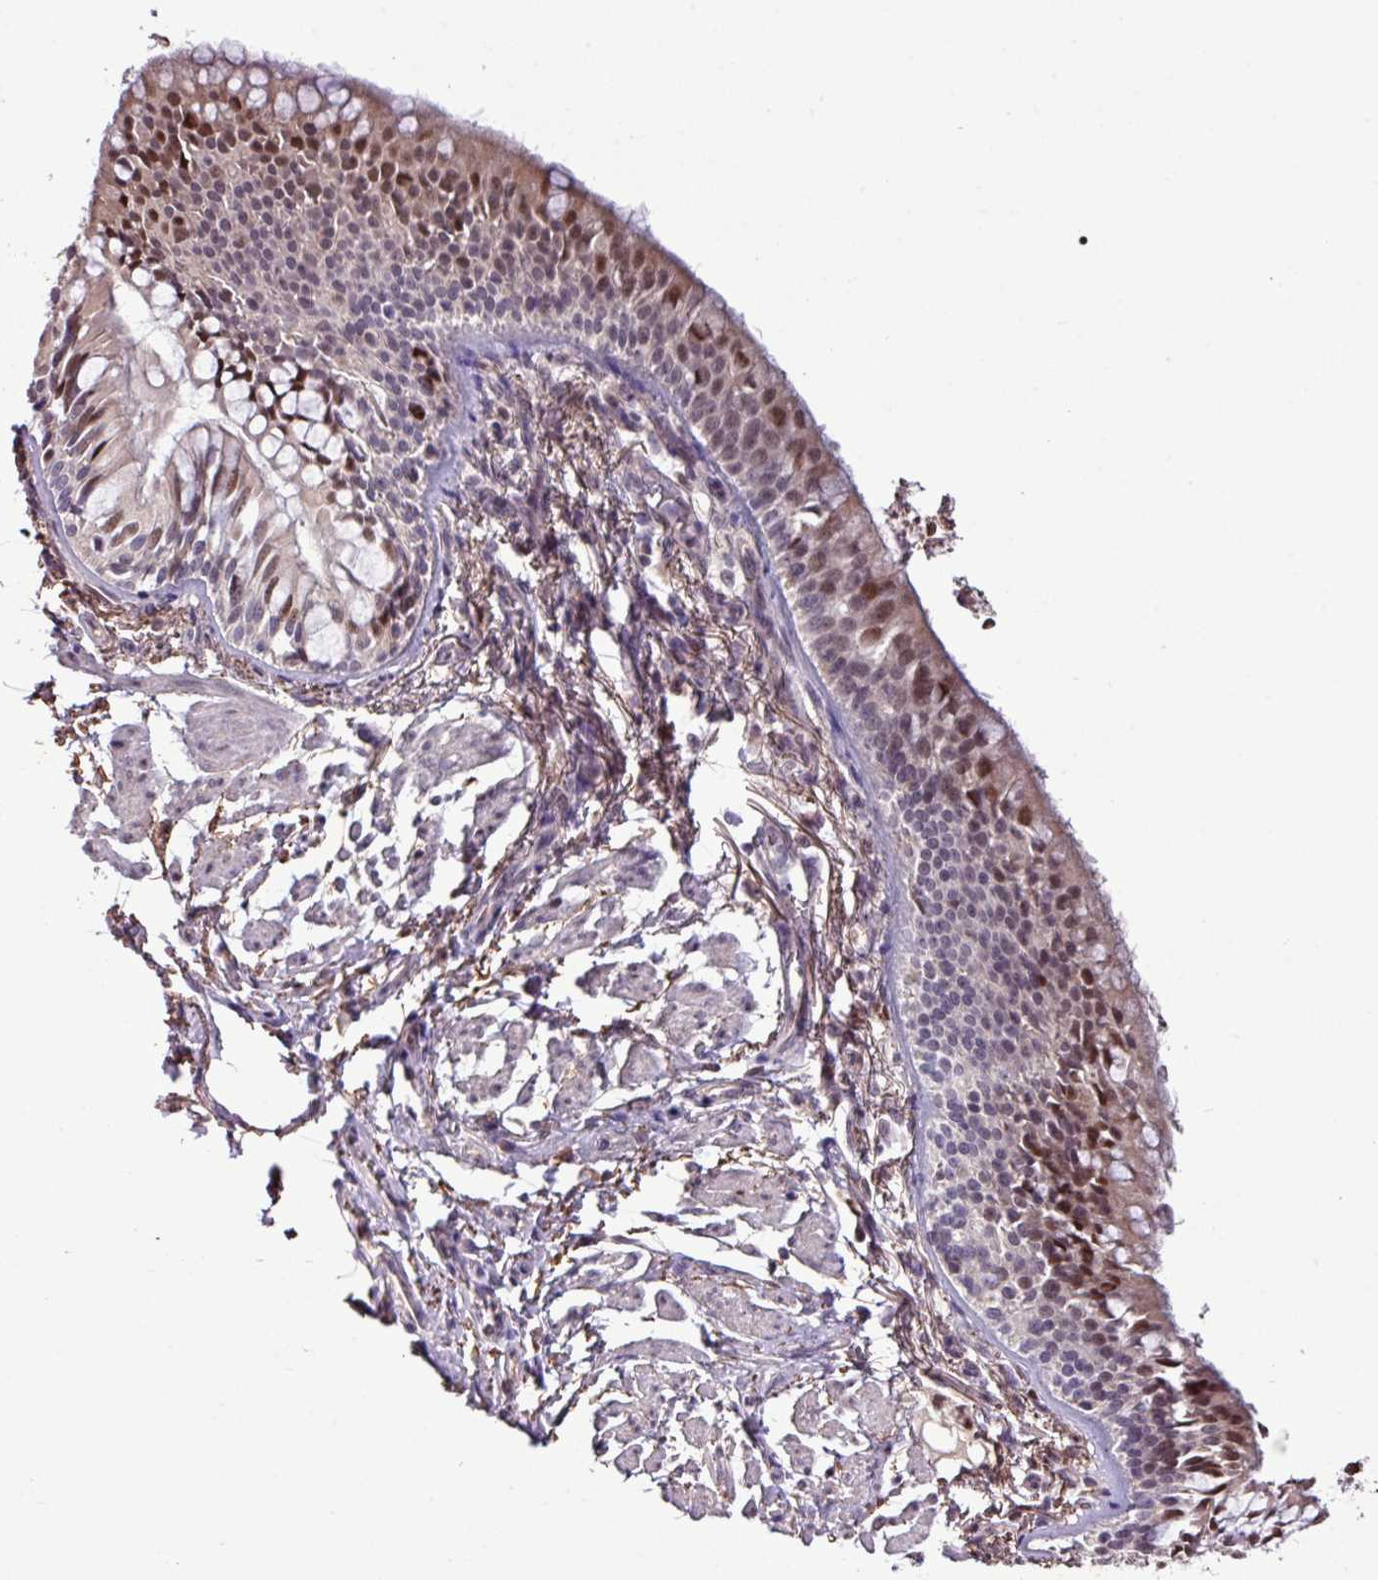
{"staining": {"intensity": "moderate", "quantity": "25%-75%", "location": "nuclear"}, "tissue": "bronchus", "cell_type": "Respiratory epithelial cells", "image_type": "normal", "snomed": [{"axis": "morphology", "description": "Normal tissue, NOS"}, {"axis": "topography", "description": "Bronchus"}], "caption": "A micrograph of bronchus stained for a protein displays moderate nuclear brown staining in respiratory epithelial cells. The staining is performed using DAB (3,3'-diaminobenzidine) brown chromogen to label protein expression. The nuclei are counter-stained blue using hematoxylin.", "gene": "SKIC2", "patient": {"sex": "male", "age": 70}}